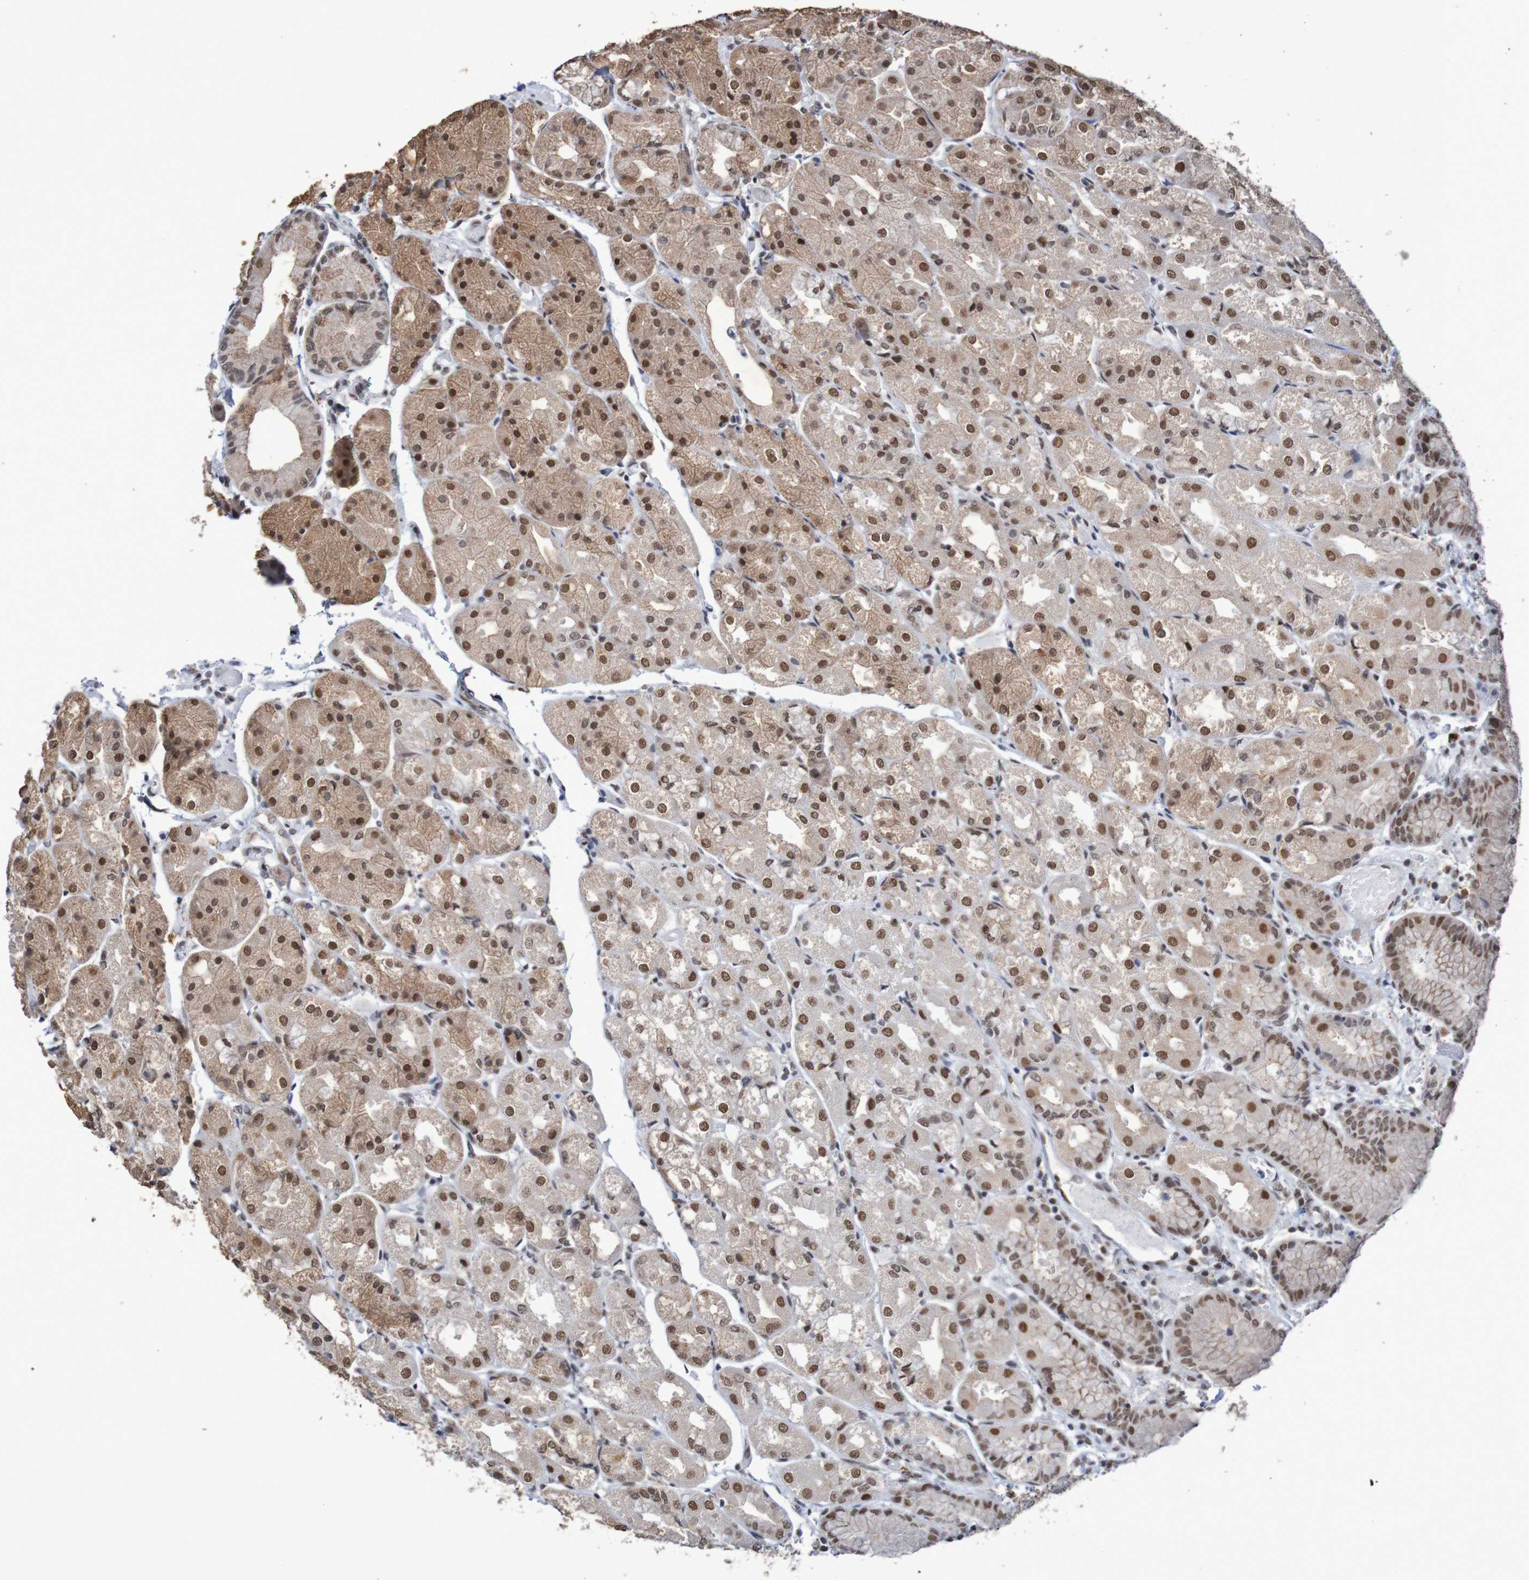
{"staining": {"intensity": "strong", "quantity": "25%-75%", "location": "cytoplasmic/membranous,nuclear"}, "tissue": "stomach", "cell_type": "Glandular cells", "image_type": "normal", "snomed": [{"axis": "morphology", "description": "Normal tissue, NOS"}, {"axis": "topography", "description": "Stomach, upper"}], "caption": "IHC histopathology image of normal stomach: human stomach stained using IHC demonstrates high levels of strong protein expression localized specifically in the cytoplasmic/membranous,nuclear of glandular cells, appearing as a cytoplasmic/membranous,nuclear brown color.", "gene": "MRTFB", "patient": {"sex": "male", "age": 72}}